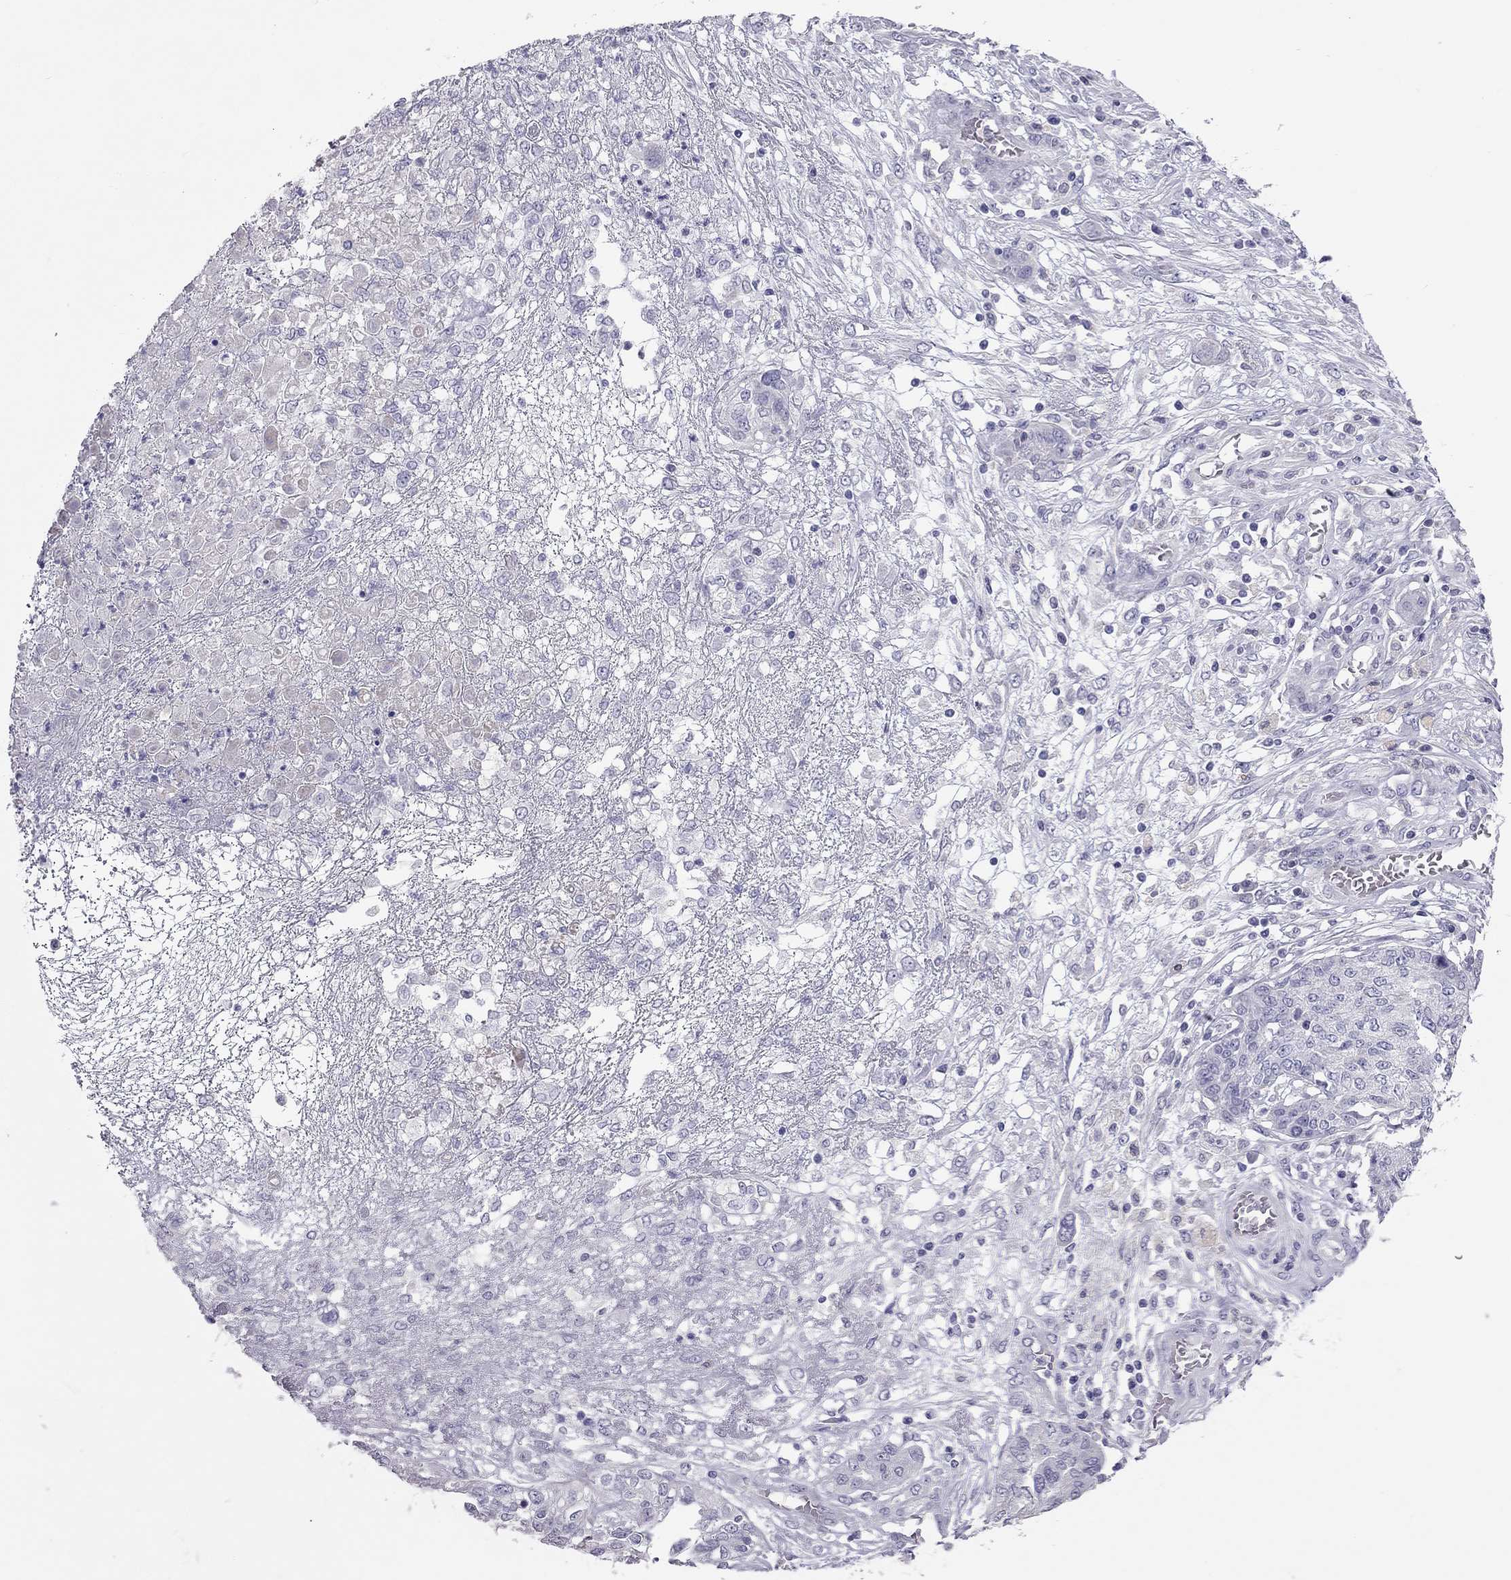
{"staining": {"intensity": "negative", "quantity": "none", "location": "none"}, "tissue": "ovarian cancer", "cell_type": "Tumor cells", "image_type": "cancer", "snomed": [{"axis": "morphology", "description": "Cystadenocarcinoma, serous, NOS"}, {"axis": "topography", "description": "Ovary"}], "caption": "IHC image of neoplastic tissue: human ovarian serous cystadenocarcinoma stained with DAB (3,3'-diaminobenzidine) demonstrates no significant protein positivity in tumor cells. (DAB (3,3'-diaminobenzidine) immunohistochemistry (IHC) visualized using brightfield microscopy, high magnification).", "gene": "PPP1R3A", "patient": {"sex": "female", "age": 67}}